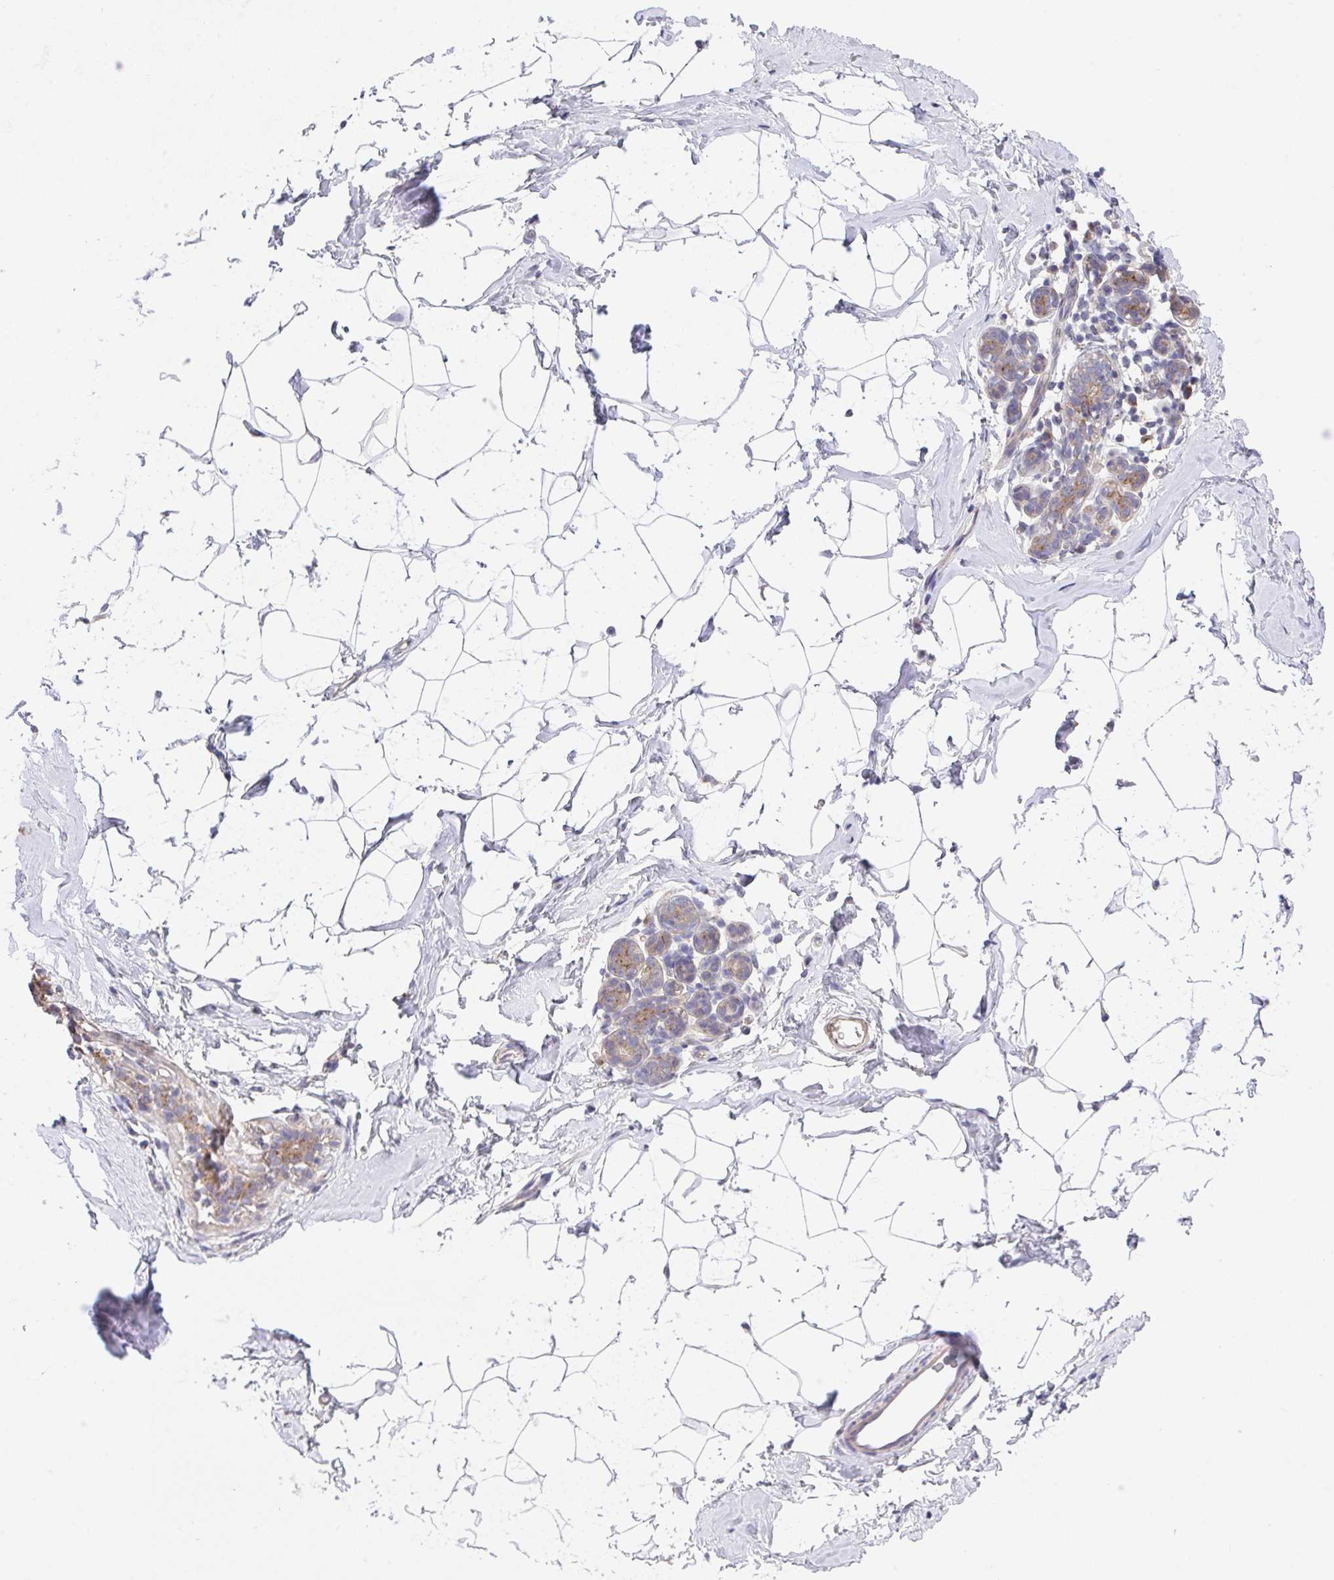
{"staining": {"intensity": "negative", "quantity": "none", "location": "none"}, "tissue": "breast", "cell_type": "Adipocytes", "image_type": "normal", "snomed": [{"axis": "morphology", "description": "Normal tissue, NOS"}, {"axis": "topography", "description": "Breast"}], "caption": "Immunohistochemistry (IHC) histopathology image of unremarkable breast: human breast stained with DAB reveals no significant protein positivity in adipocytes.", "gene": "TSPAN31", "patient": {"sex": "female", "age": 32}}